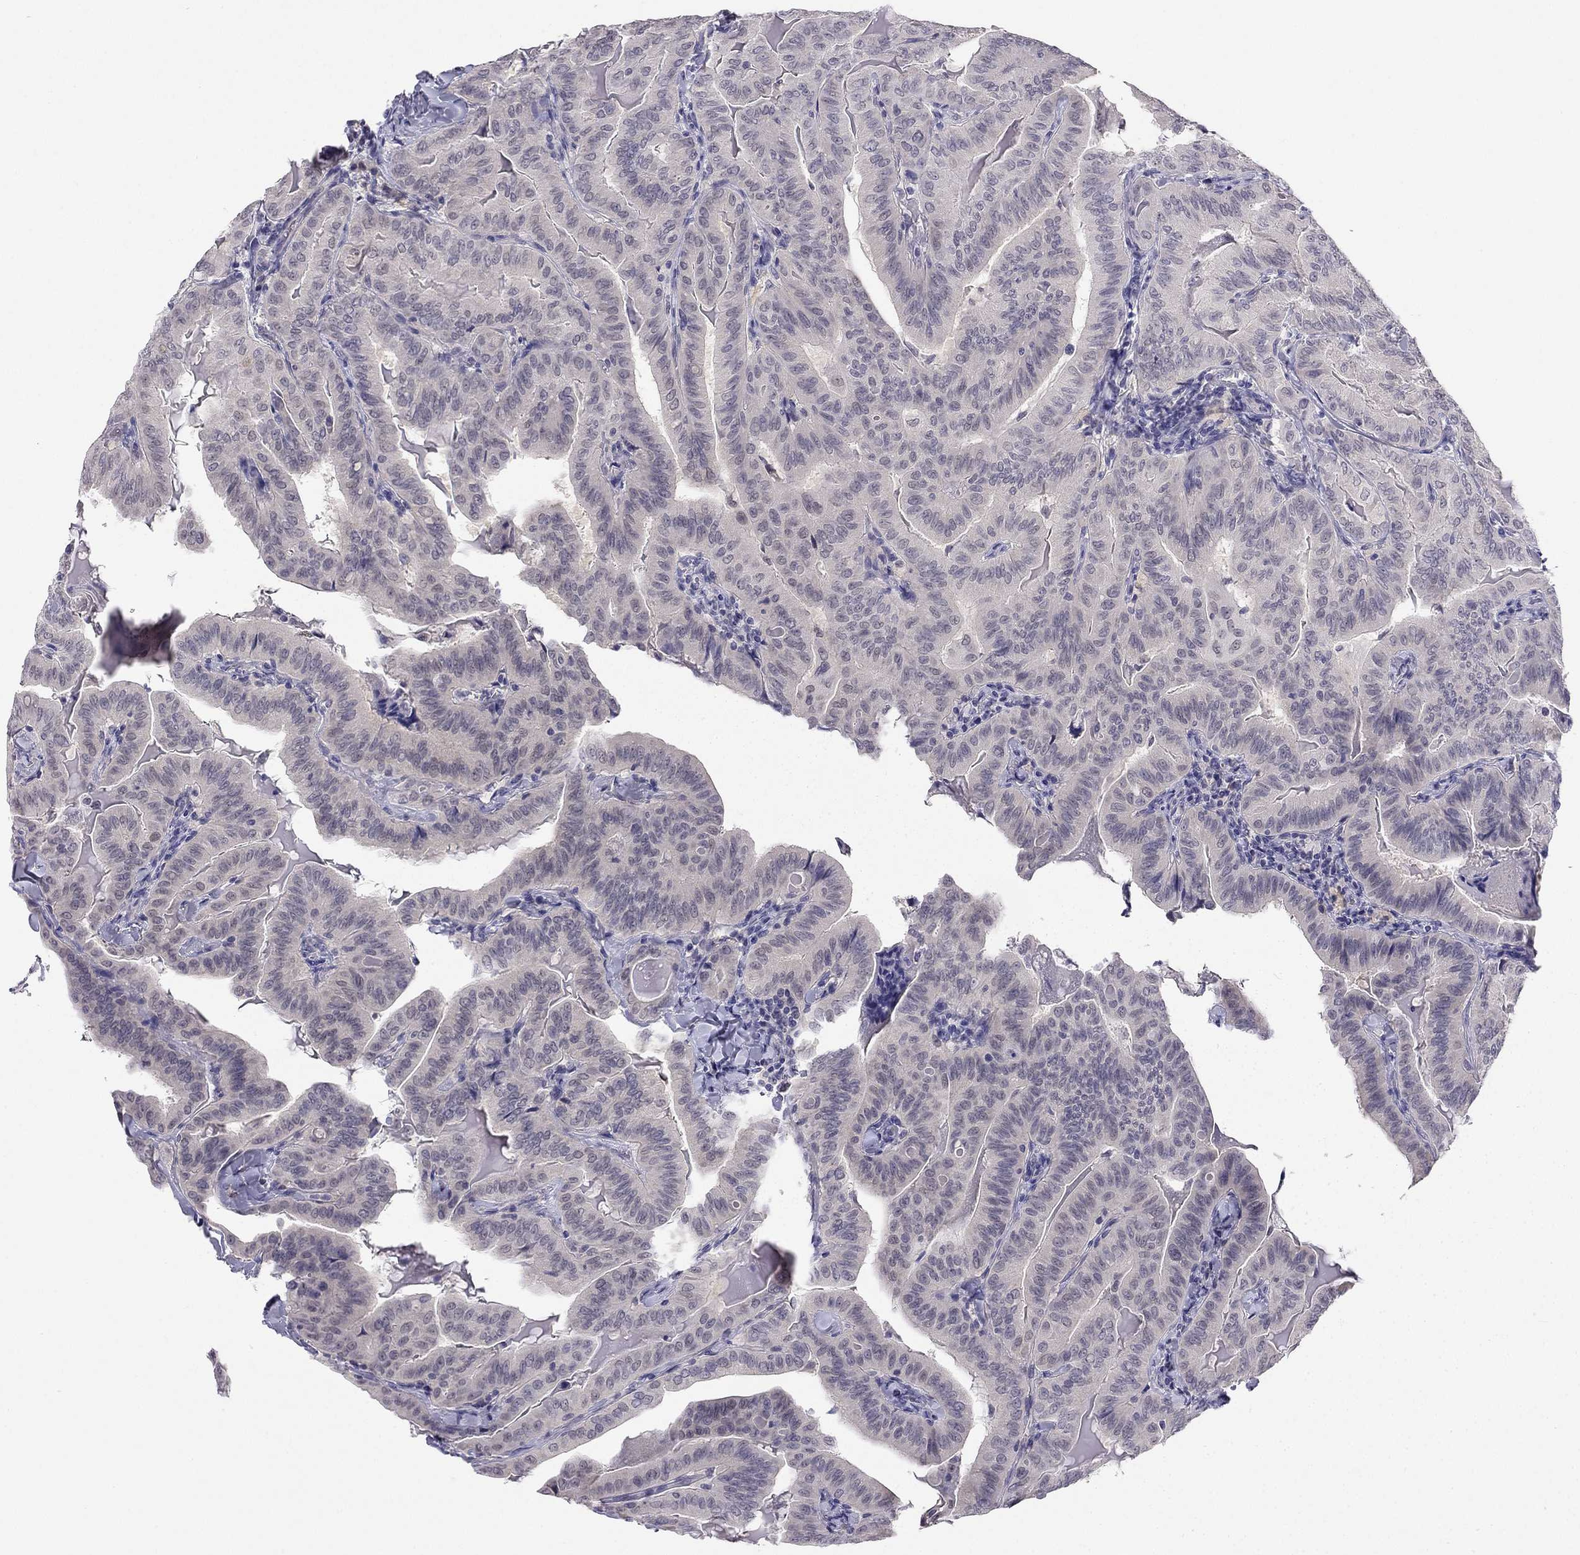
{"staining": {"intensity": "negative", "quantity": "none", "location": "none"}, "tissue": "thyroid cancer", "cell_type": "Tumor cells", "image_type": "cancer", "snomed": [{"axis": "morphology", "description": "Papillary adenocarcinoma, NOS"}, {"axis": "topography", "description": "Thyroid gland"}], "caption": "A micrograph of papillary adenocarcinoma (thyroid) stained for a protein displays no brown staining in tumor cells. (DAB (3,3'-diaminobenzidine) immunohistochemistry (IHC) visualized using brightfield microscopy, high magnification).", "gene": "C16orf89", "patient": {"sex": "female", "age": 68}}